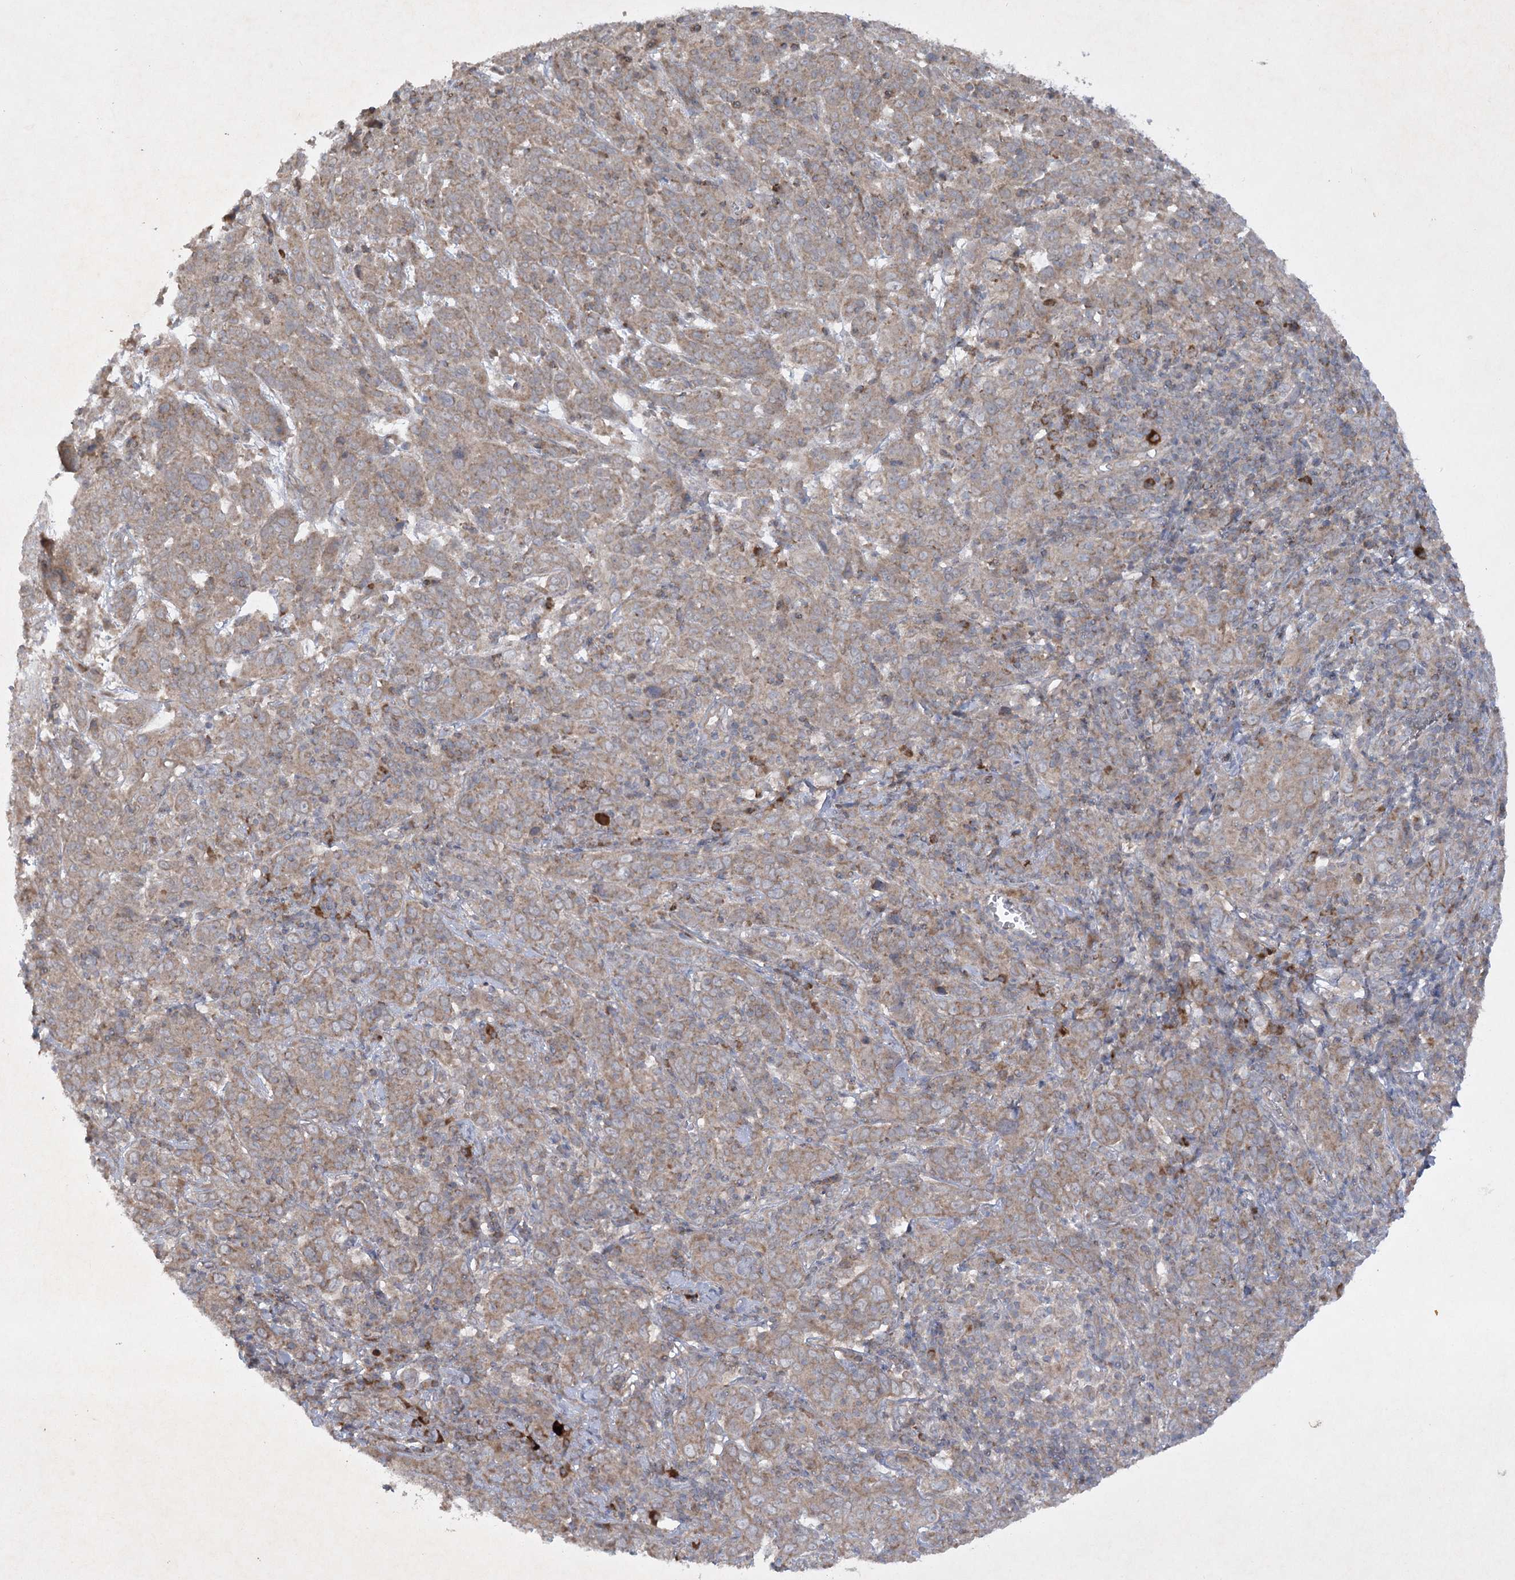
{"staining": {"intensity": "moderate", "quantity": ">75%", "location": "cytoplasmic/membranous"}, "tissue": "cervical cancer", "cell_type": "Tumor cells", "image_type": "cancer", "snomed": [{"axis": "morphology", "description": "Squamous cell carcinoma, NOS"}, {"axis": "topography", "description": "Cervix"}], "caption": "Protein staining of squamous cell carcinoma (cervical) tissue reveals moderate cytoplasmic/membranous staining in approximately >75% of tumor cells. Nuclei are stained in blue.", "gene": "TRAF3IP1", "patient": {"sex": "female", "age": 67}}